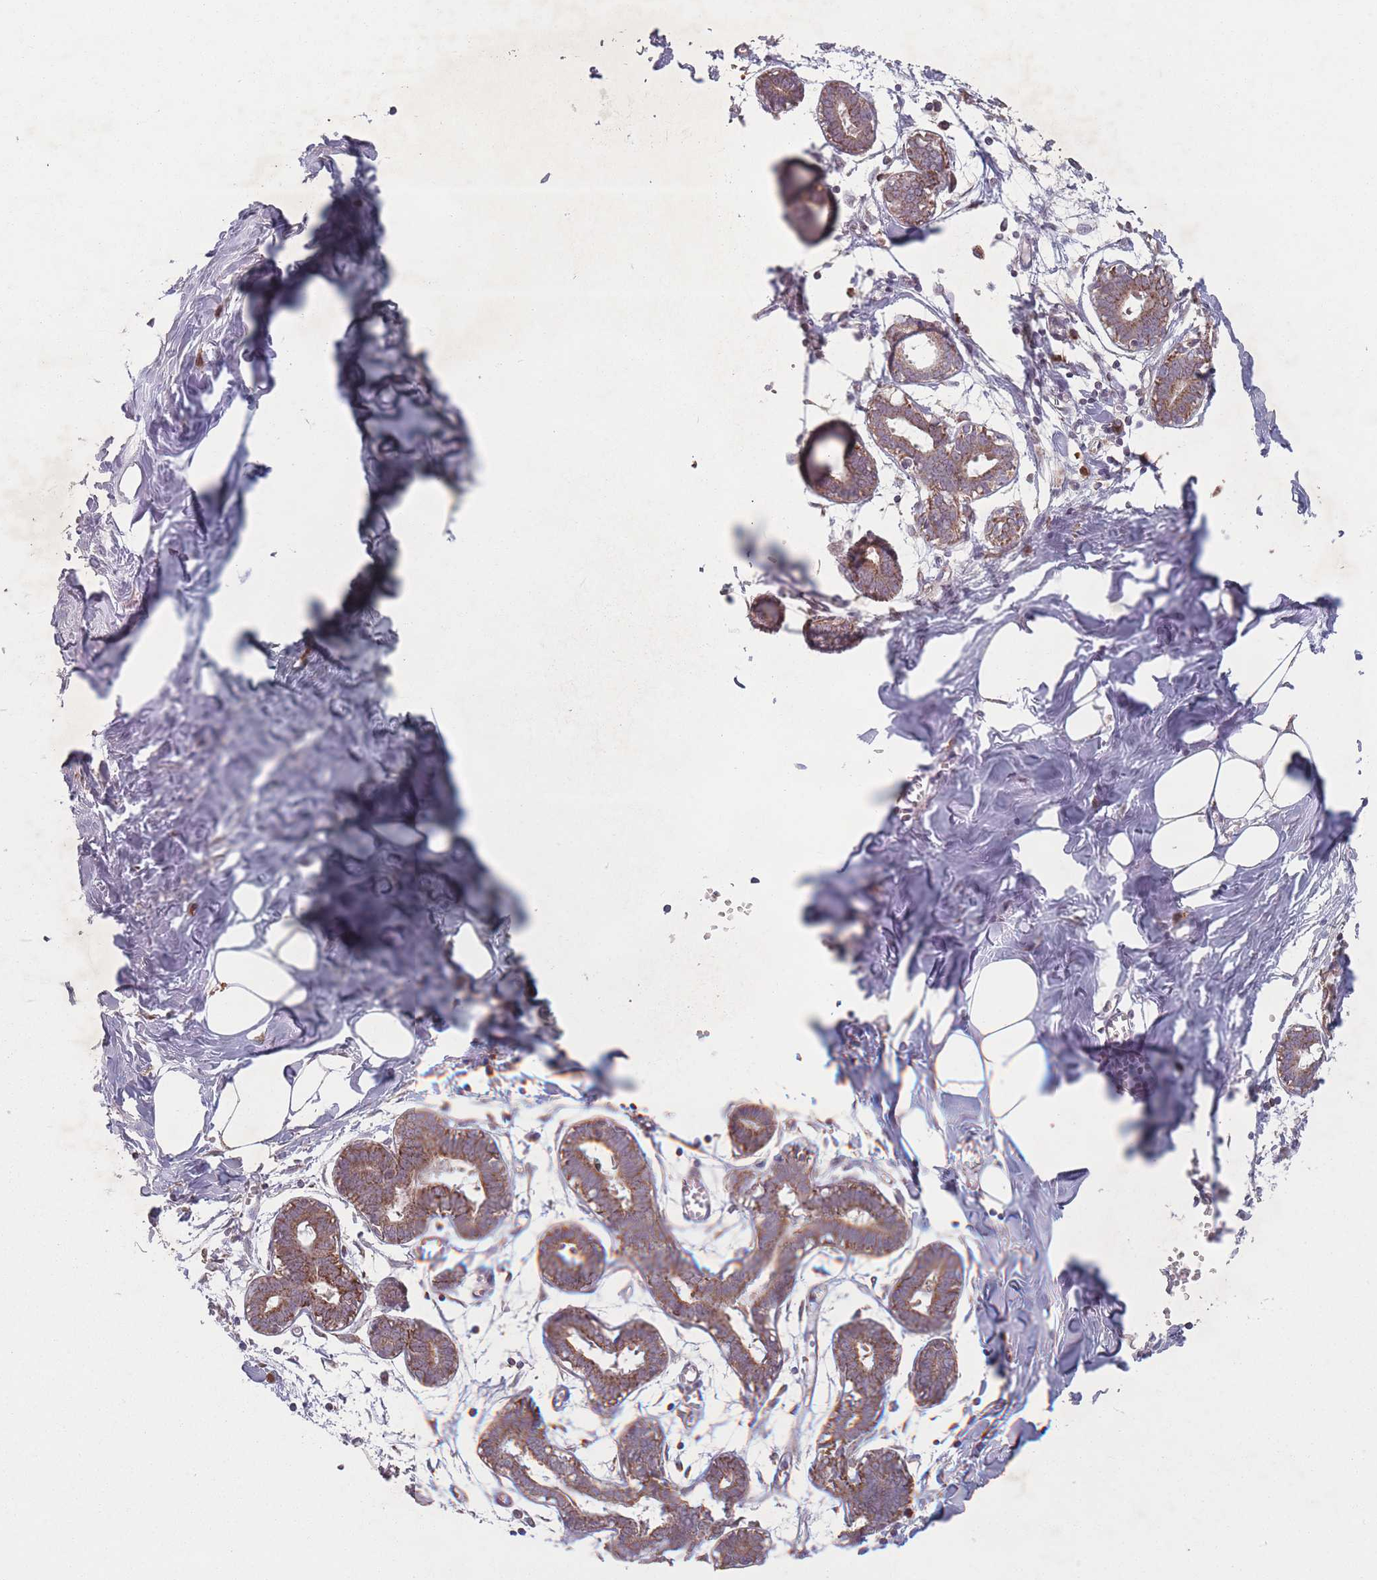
{"staining": {"intensity": "negative", "quantity": "none", "location": "none"}, "tissue": "breast", "cell_type": "Adipocytes", "image_type": "normal", "snomed": [{"axis": "morphology", "description": "Normal tissue, NOS"}, {"axis": "topography", "description": "Breast"}], "caption": "High power microscopy image of an immunohistochemistry micrograph of normal breast, revealing no significant staining in adipocytes.", "gene": "OR10Q1", "patient": {"sex": "female", "age": 27}}